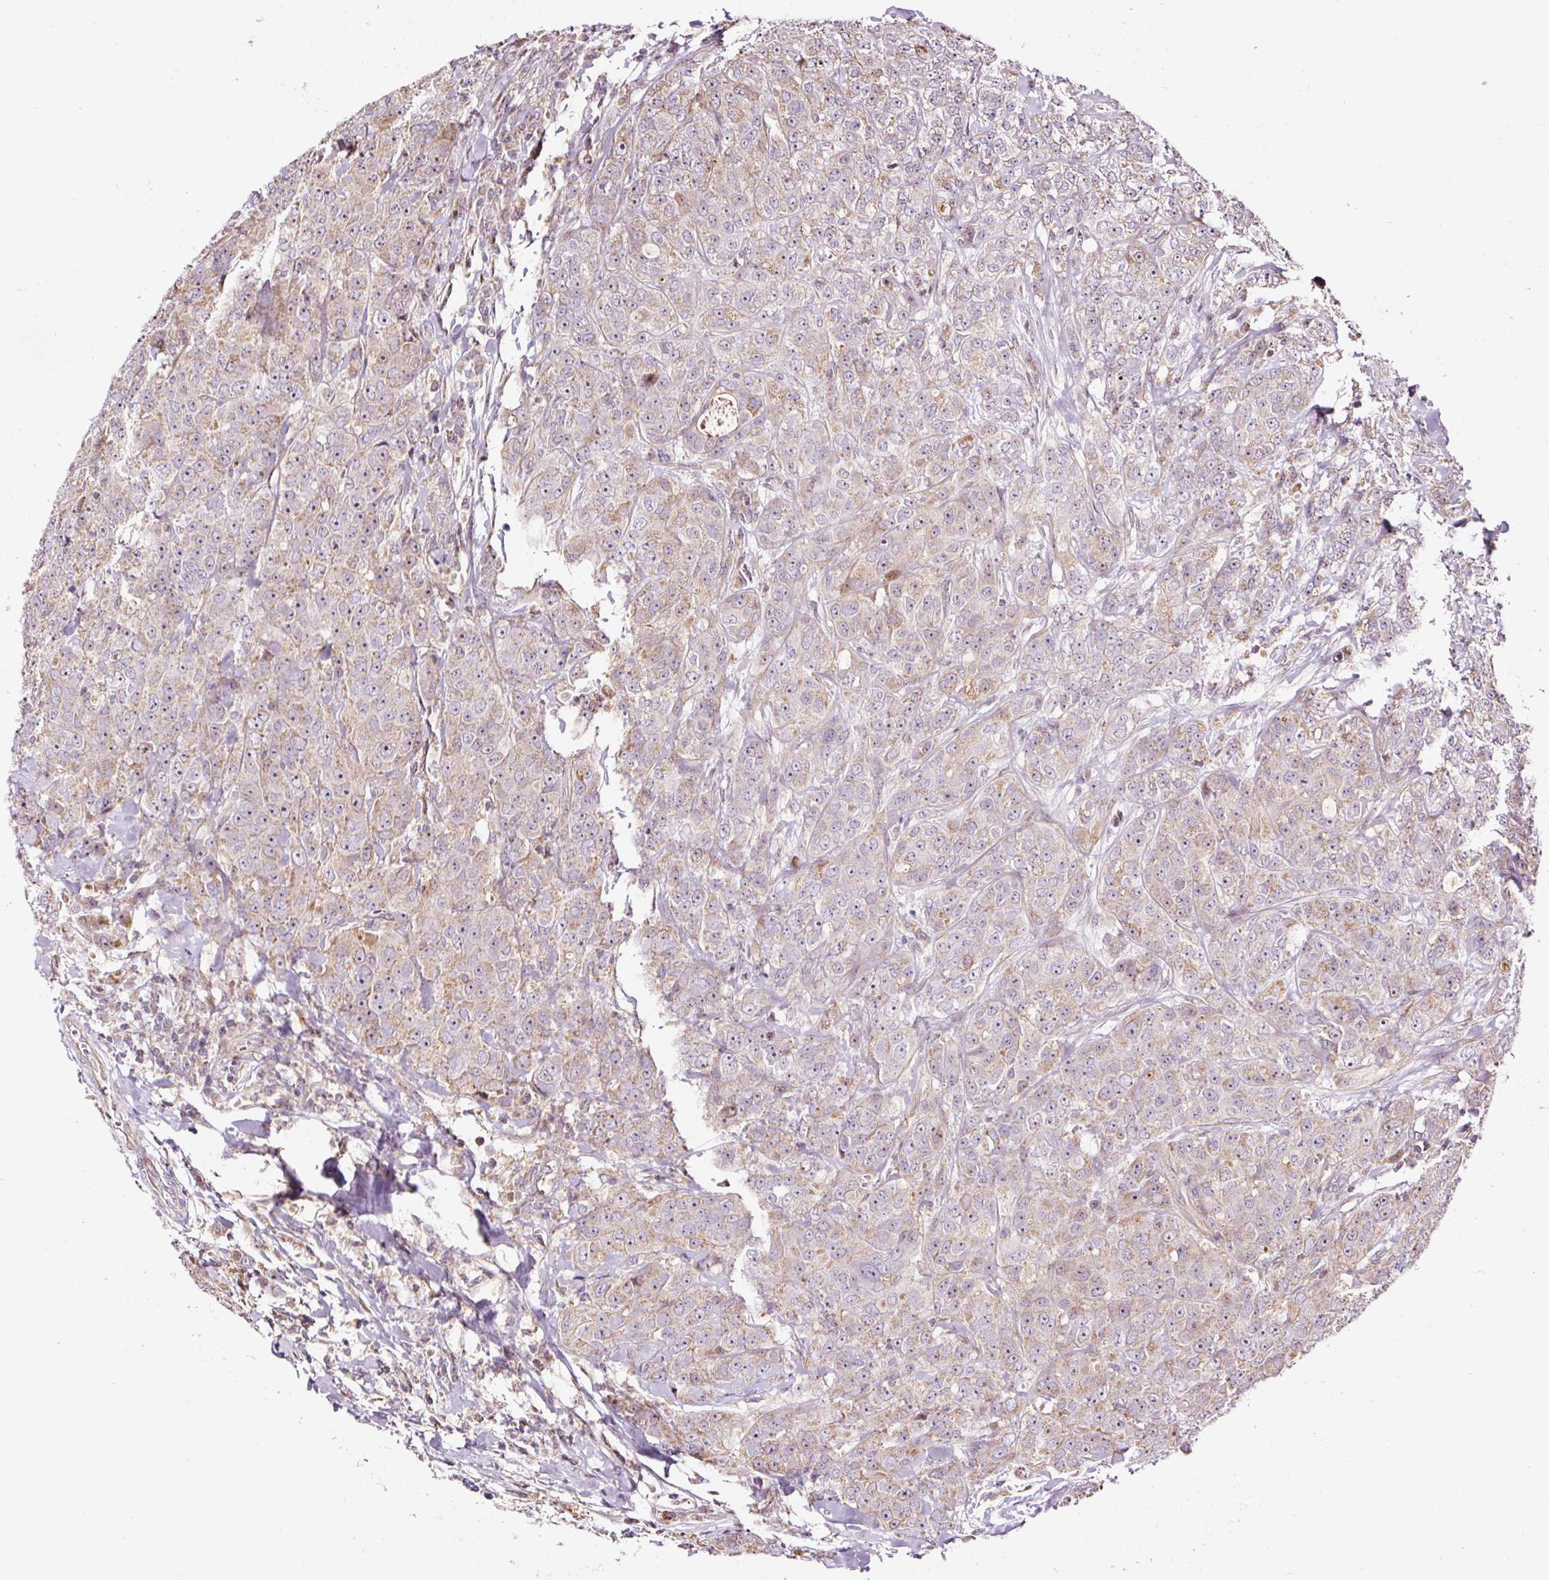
{"staining": {"intensity": "weak", "quantity": "25%-75%", "location": "cytoplasmic/membranous"}, "tissue": "breast cancer", "cell_type": "Tumor cells", "image_type": "cancer", "snomed": [{"axis": "morphology", "description": "Duct carcinoma"}, {"axis": "topography", "description": "Breast"}], "caption": "Immunohistochemistry (IHC) image of neoplastic tissue: human breast invasive ductal carcinoma stained using IHC reveals low levels of weak protein expression localized specifically in the cytoplasmic/membranous of tumor cells, appearing as a cytoplasmic/membranous brown color.", "gene": "BOLA3", "patient": {"sex": "female", "age": 43}}